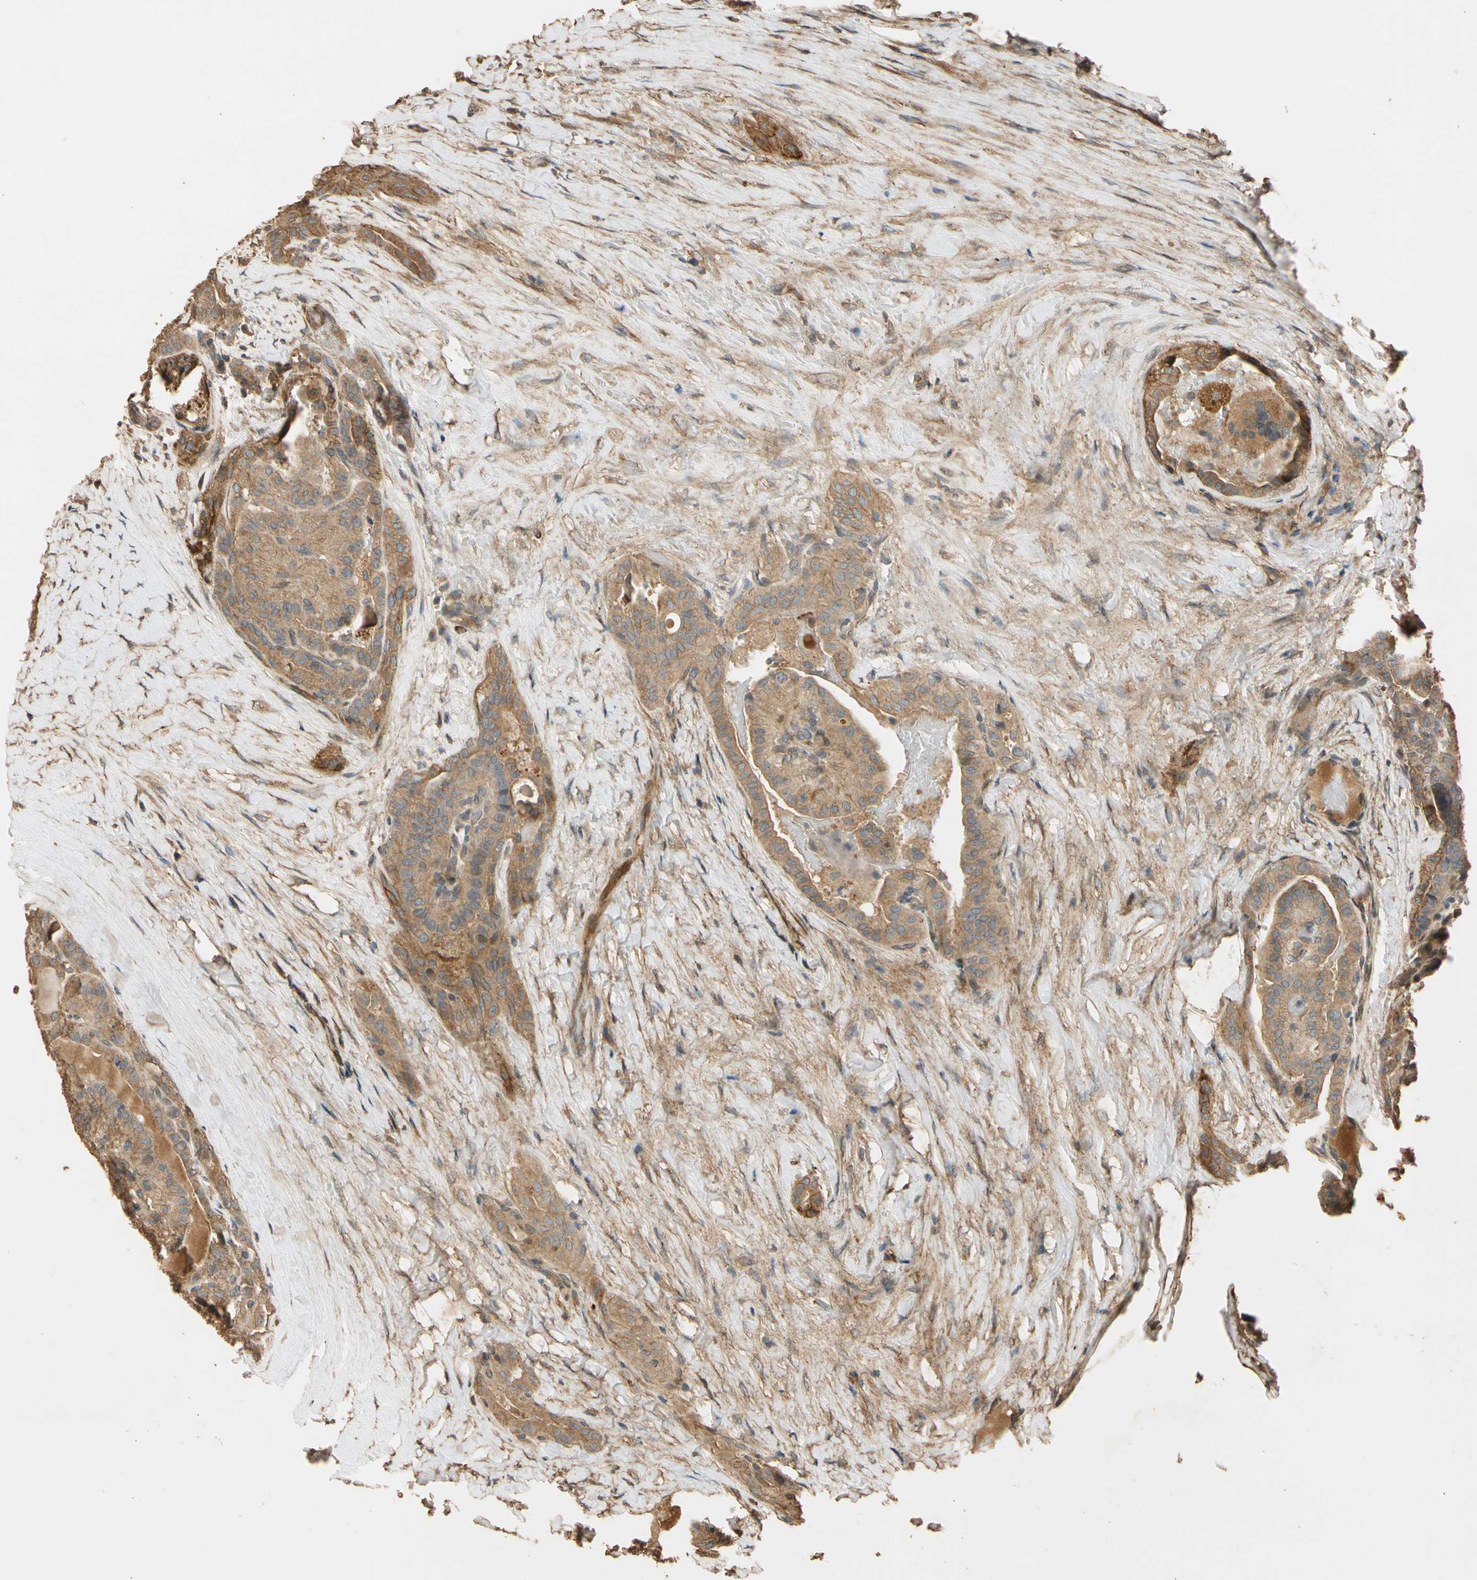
{"staining": {"intensity": "moderate", "quantity": ">75%", "location": "cytoplasmic/membranous"}, "tissue": "thyroid cancer", "cell_type": "Tumor cells", "image_type": "cancer", "snomed": [{"axis": "morphology", "description": "Papillary adenocarcinoma, NOS"}, {"axis": "topography", "description": "Thyroid gland"}], "caption": "This is a micrograph of immunohistochemistry (IHC) staining of thyroid cancer, which shows moderate expression in the cytoplasmic/membranous of tumor cells.", "gene": "MGRN1", "patient": {"sex": "male", "age": 77}}